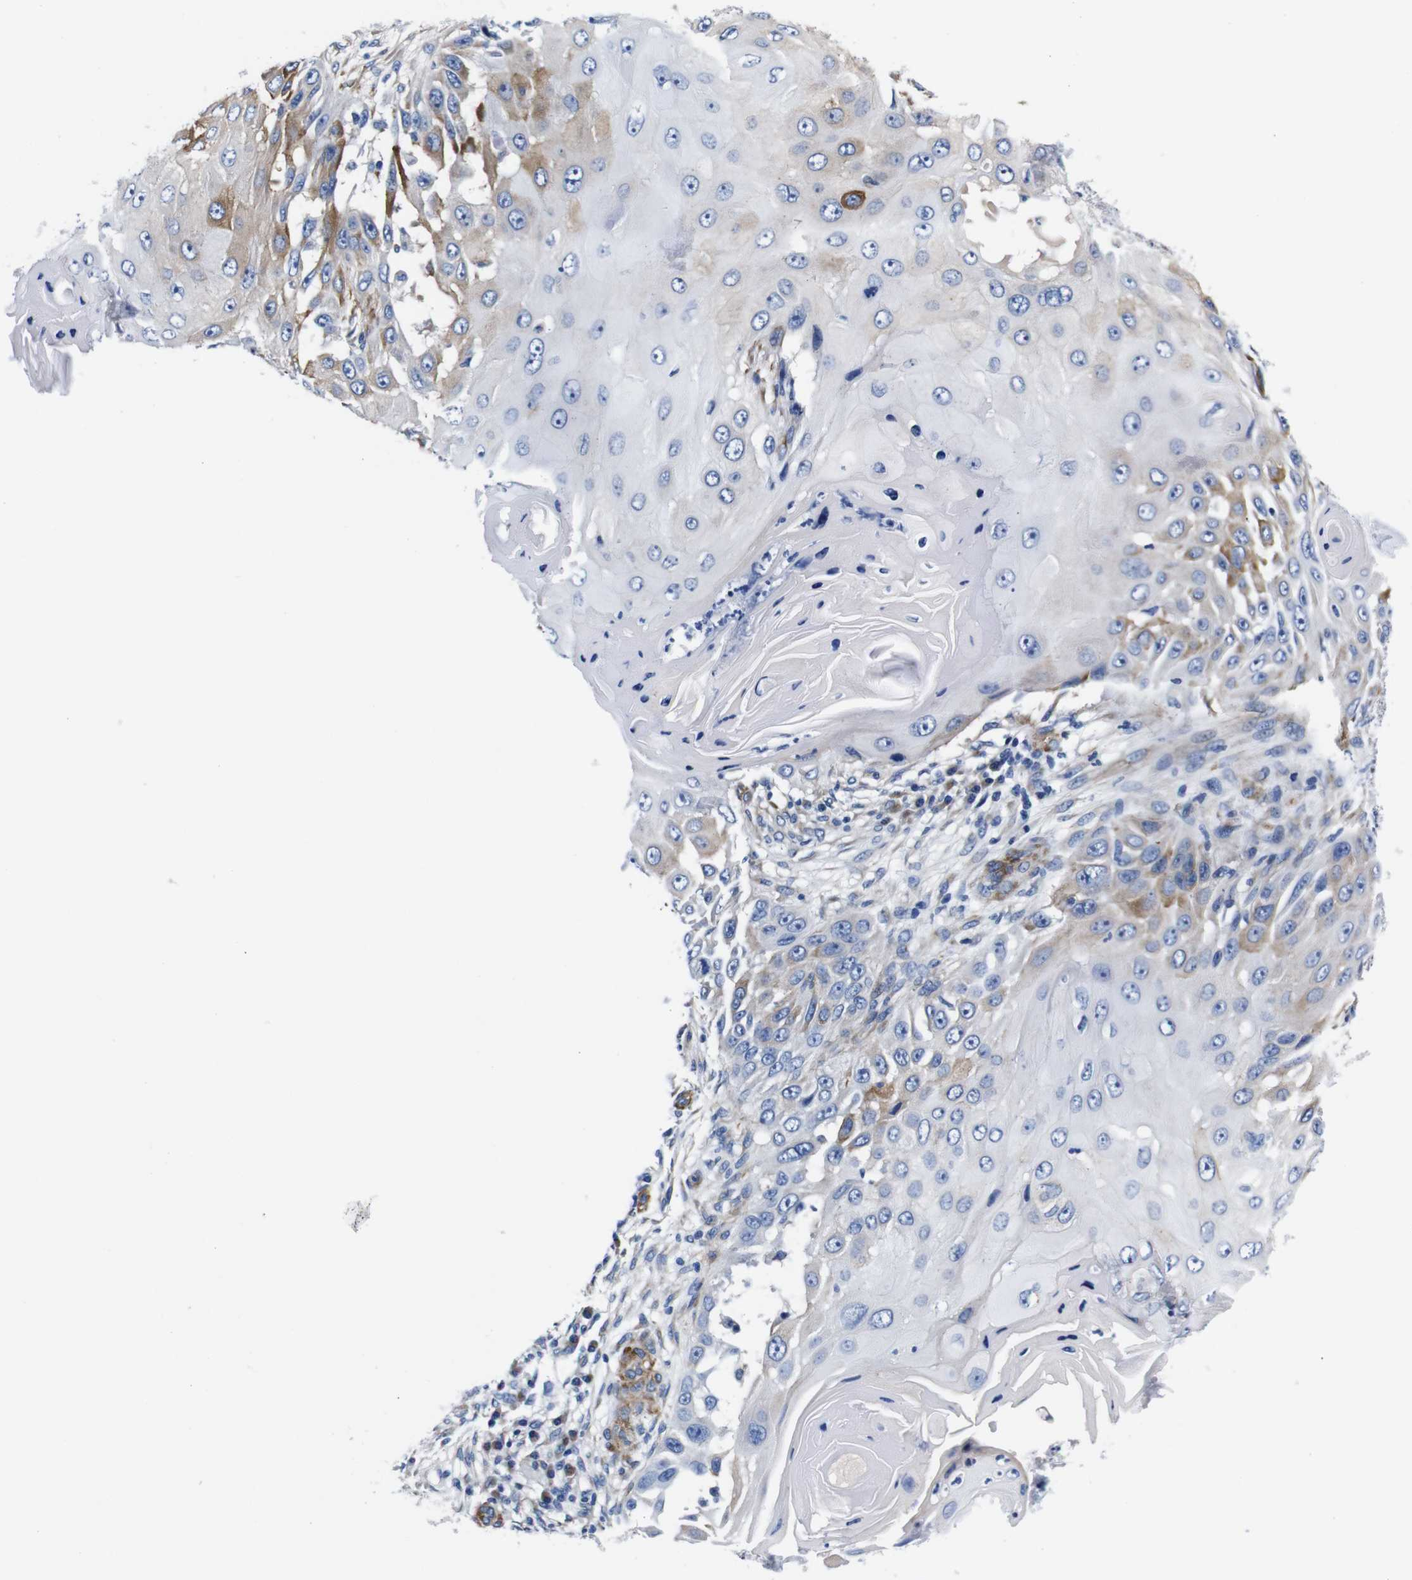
{"staining": {"intensity": "moderate", "quantity": "<25%", "location": "cytoplasmic/membranous"}, "tissue": "skin cancer", "cell_type": "Tumor cells", "image_type": "cancer", "snomed": [{"axis": "morphology", "description": "Squamous cell carcinoma, NOS"}, {"axis": "topography", "description": "Skin"}], "caption": "The histopathology image demonstrates a brown stain indicating the presence of a protein in the cytoplasmic/membranous of tumor cells in skin cancer.", "gene": "LRIG1", "patient": {"sex": "female", "age": 44}}